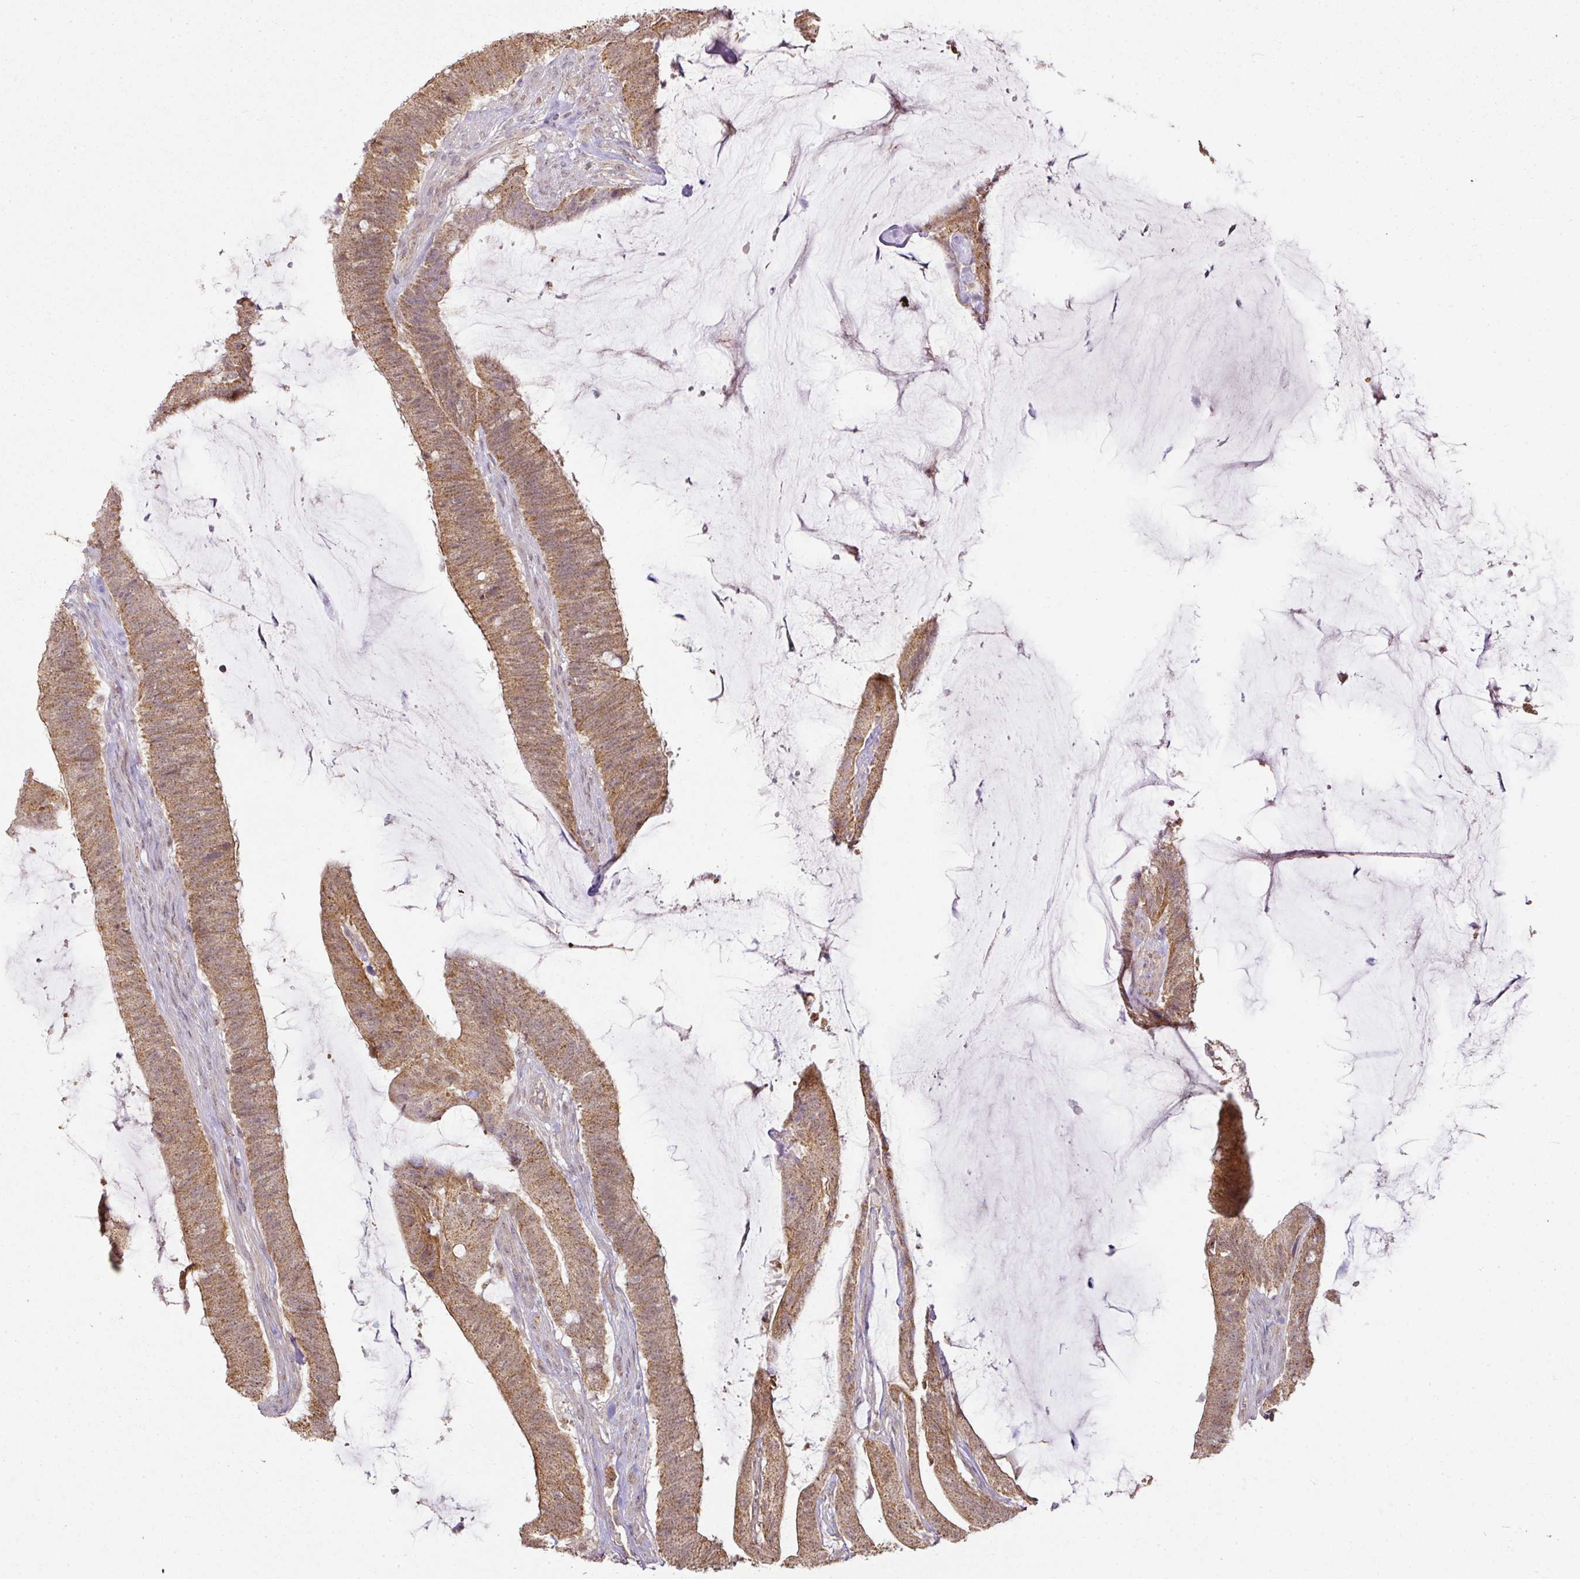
{"staining": {"intensity": "moderate", "quantity": ">75%", "location": "cytoplasmic/membranous"}, "tissue": "colorectal cancer", "cell_type": "Tumor cells", "image_type": "cancer", "snomed": [{"axis": "morphology", "description": "Adenocarcinoma, NOS"}, {"axis": "topography", "description": "Colon"}], "caption": "There is medium levels of moderate cytoplasmic/membranous positivity in tumor cells of colorectal adenocarcinoma, as demonstrated by immunohistochemical staining (brown color).", "gene": "MYOM2", "patient": {"sex": "female", "age": 43}}